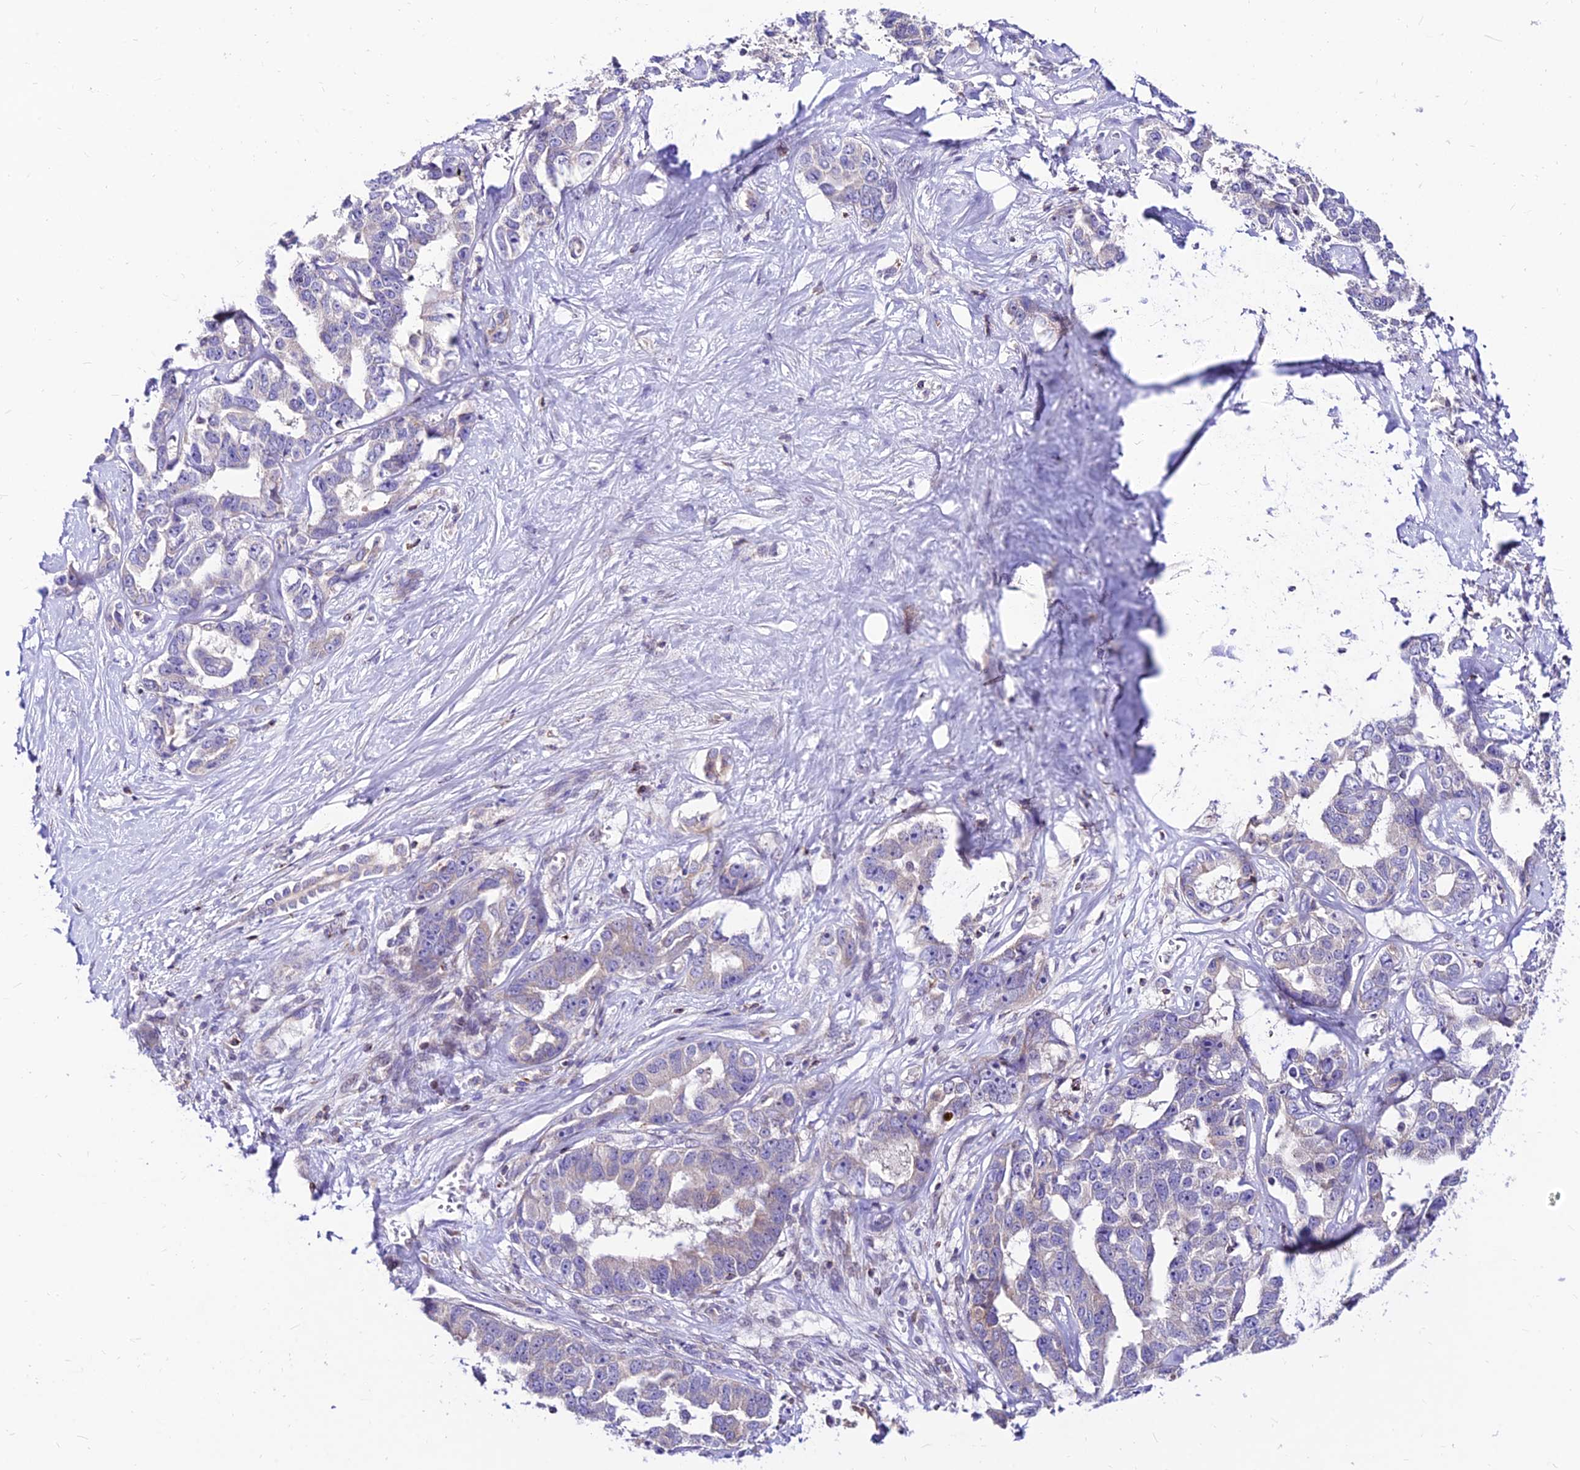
{"staining": {"intensity": "negative", "quantity": "none", "location": "none"}, "tissue": "liver cancer", "cell_type": "Tumor cells", "image_type": "cancer", "snomed": [{"axis": "morphology", "description": "Cholangiocarcinoma"}, {"axis": "topography", "description": "Liver"}], "caption": "Liver cancer stained for a protein using immunohistochemistry (IHC) demonstrates no positivity tumor cells.", "gene": "C6orf132", "patient": {"sex": "male", "age": 59}}